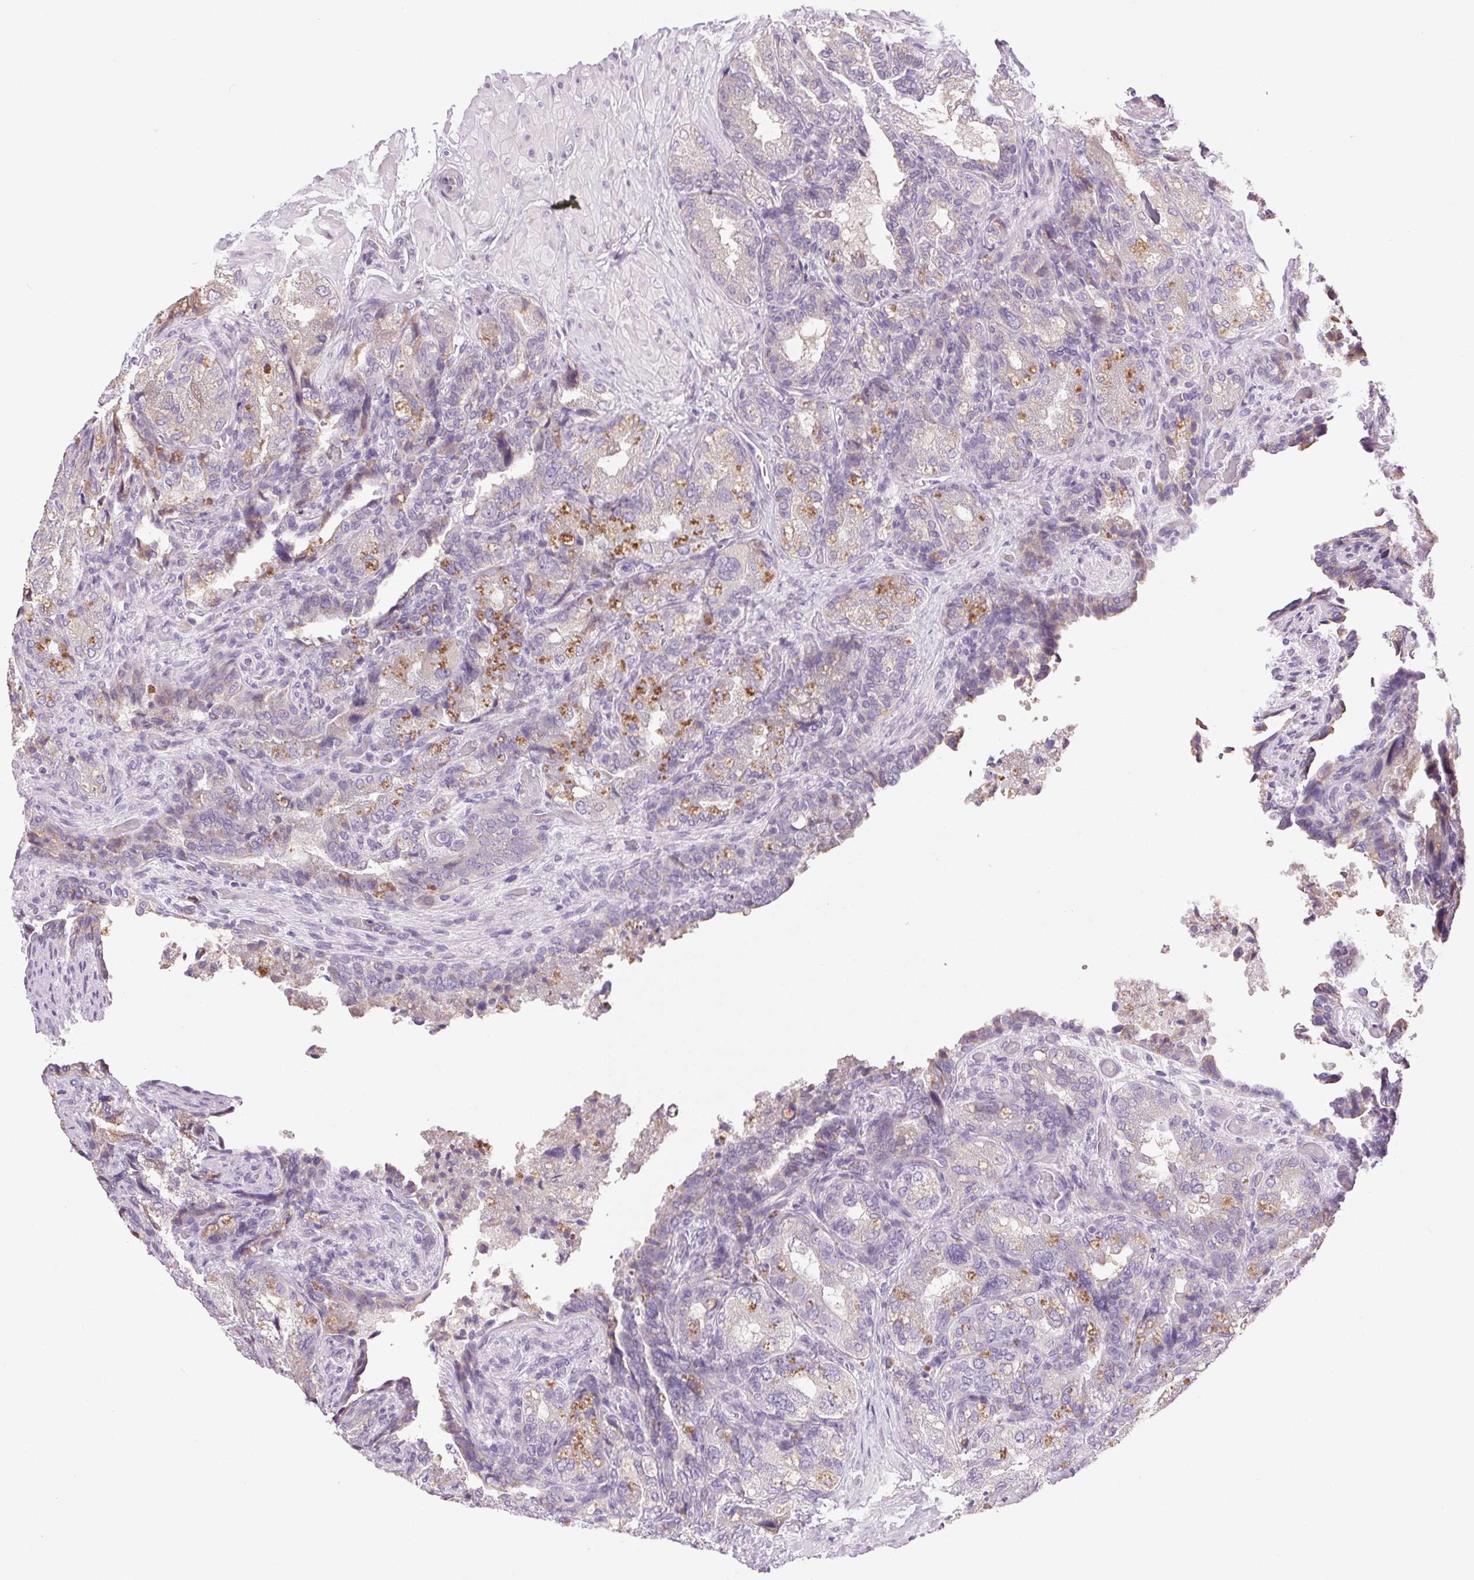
{"staining": {"intensity": "negative", "quantity": "none", "location": "none"}, "tissue": "seminal vesicle", "cell_type": "Glandular cells", "image_type": "normal", "snomed": [{"axis": "morphology", "description": "Normal tissue, NOS"}, {"axis": "topography", "description": "Seminal veicle"}], "caption": "There is no significant staining in glandular cells of seminal vesicle.", "gene": "SNX31", "patient": {"sex": "male", "age": 57}}